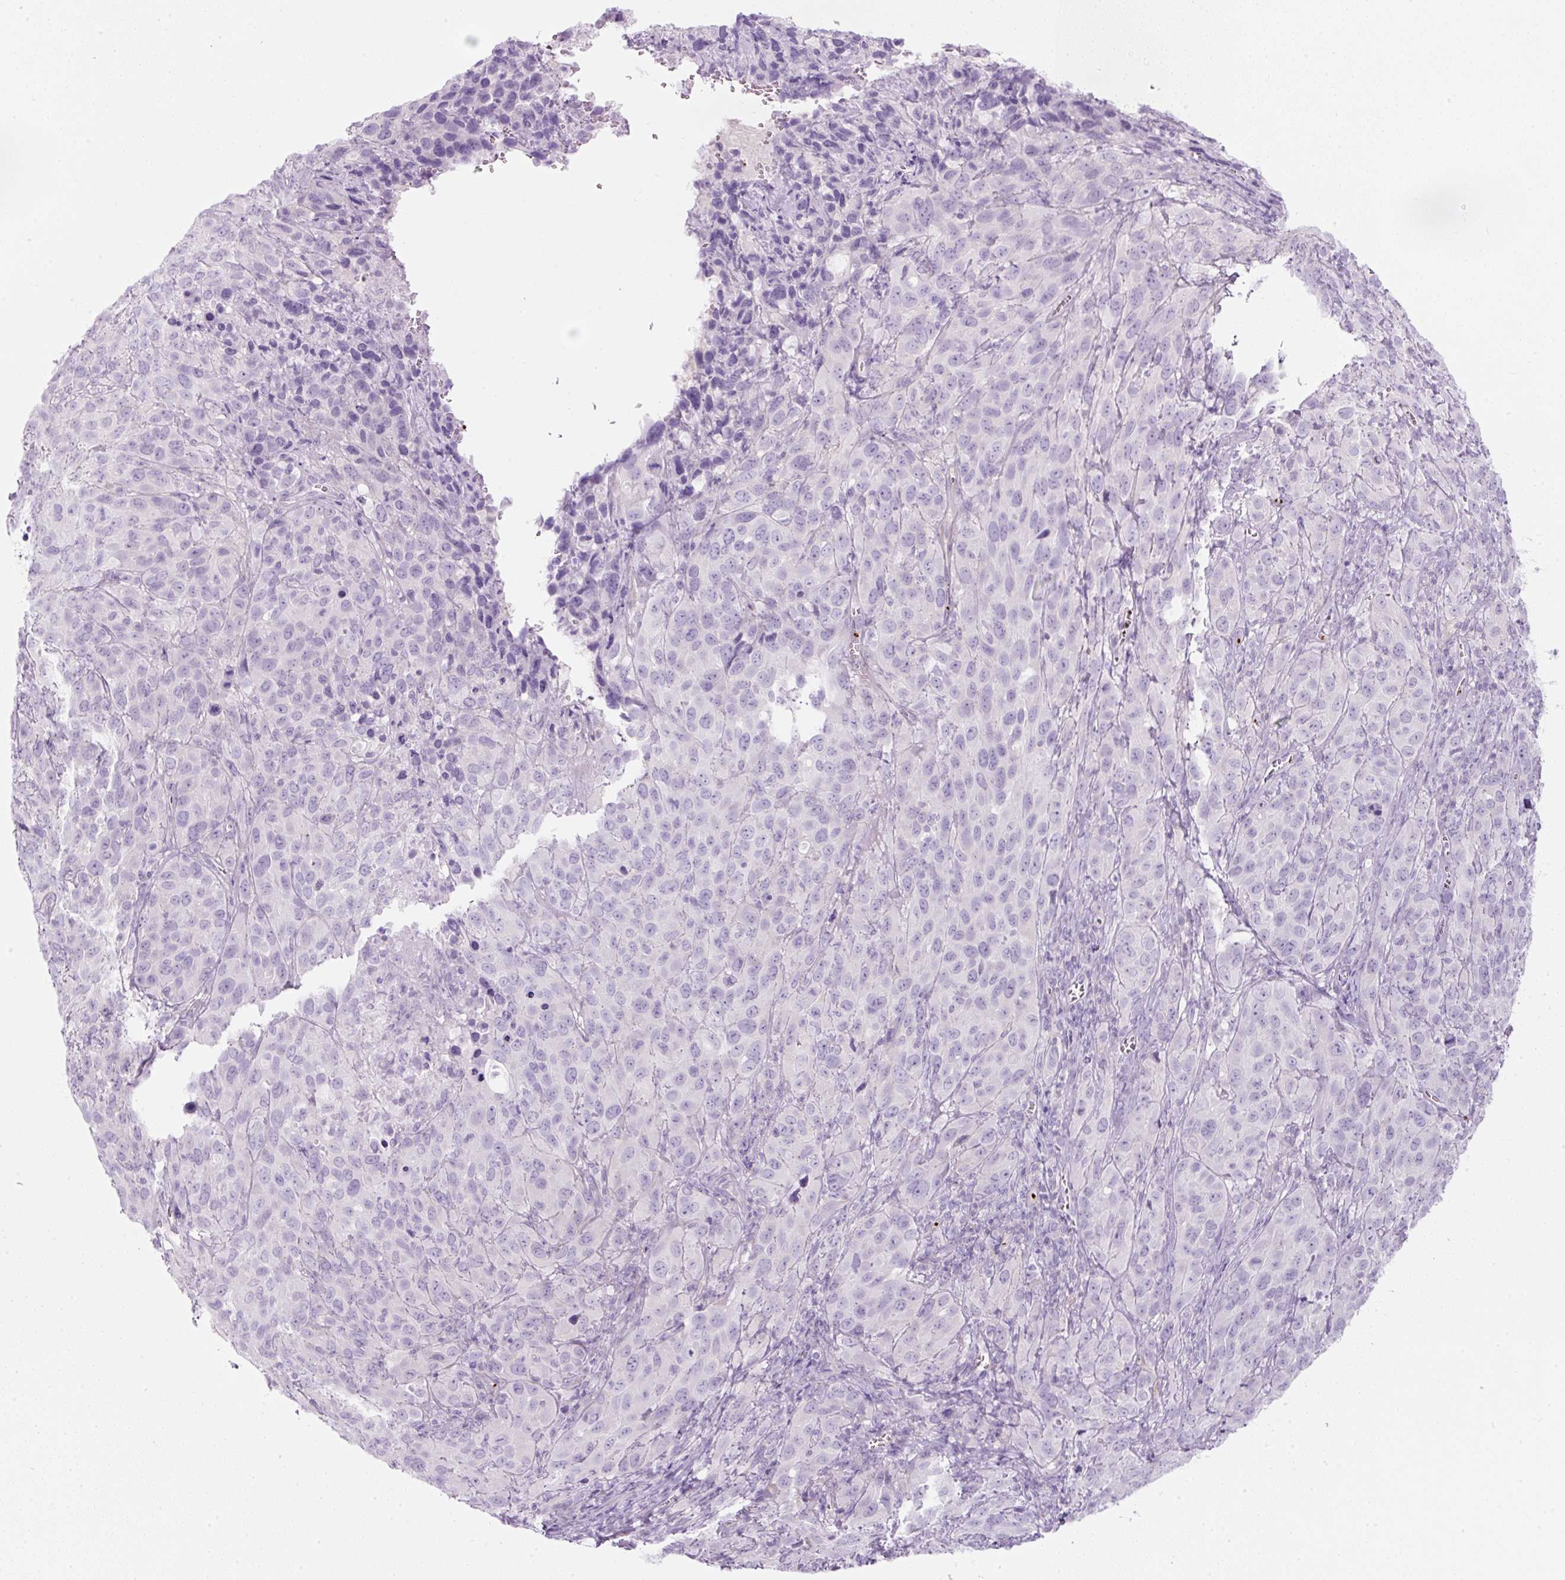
{"staining": {"intensity": "negative", "quantity": "none", "location": "none"}, "tissue": "cervical cancer", "cell_type": "Tumor cells", "image_type": "cancer", "snomed": [{"axis": "morphology", "description": "Squamous cell carcinoma, NOS"}, {"axis": "topography", "description": "Cervix"}], "caption": "Immunohistochemical staining of cervical cancer (squamous cell carcinoma) shows no significant positivity in tumor cells.", "gene": "PF4V1", "patient": {"sex": "female", "age": 51}}